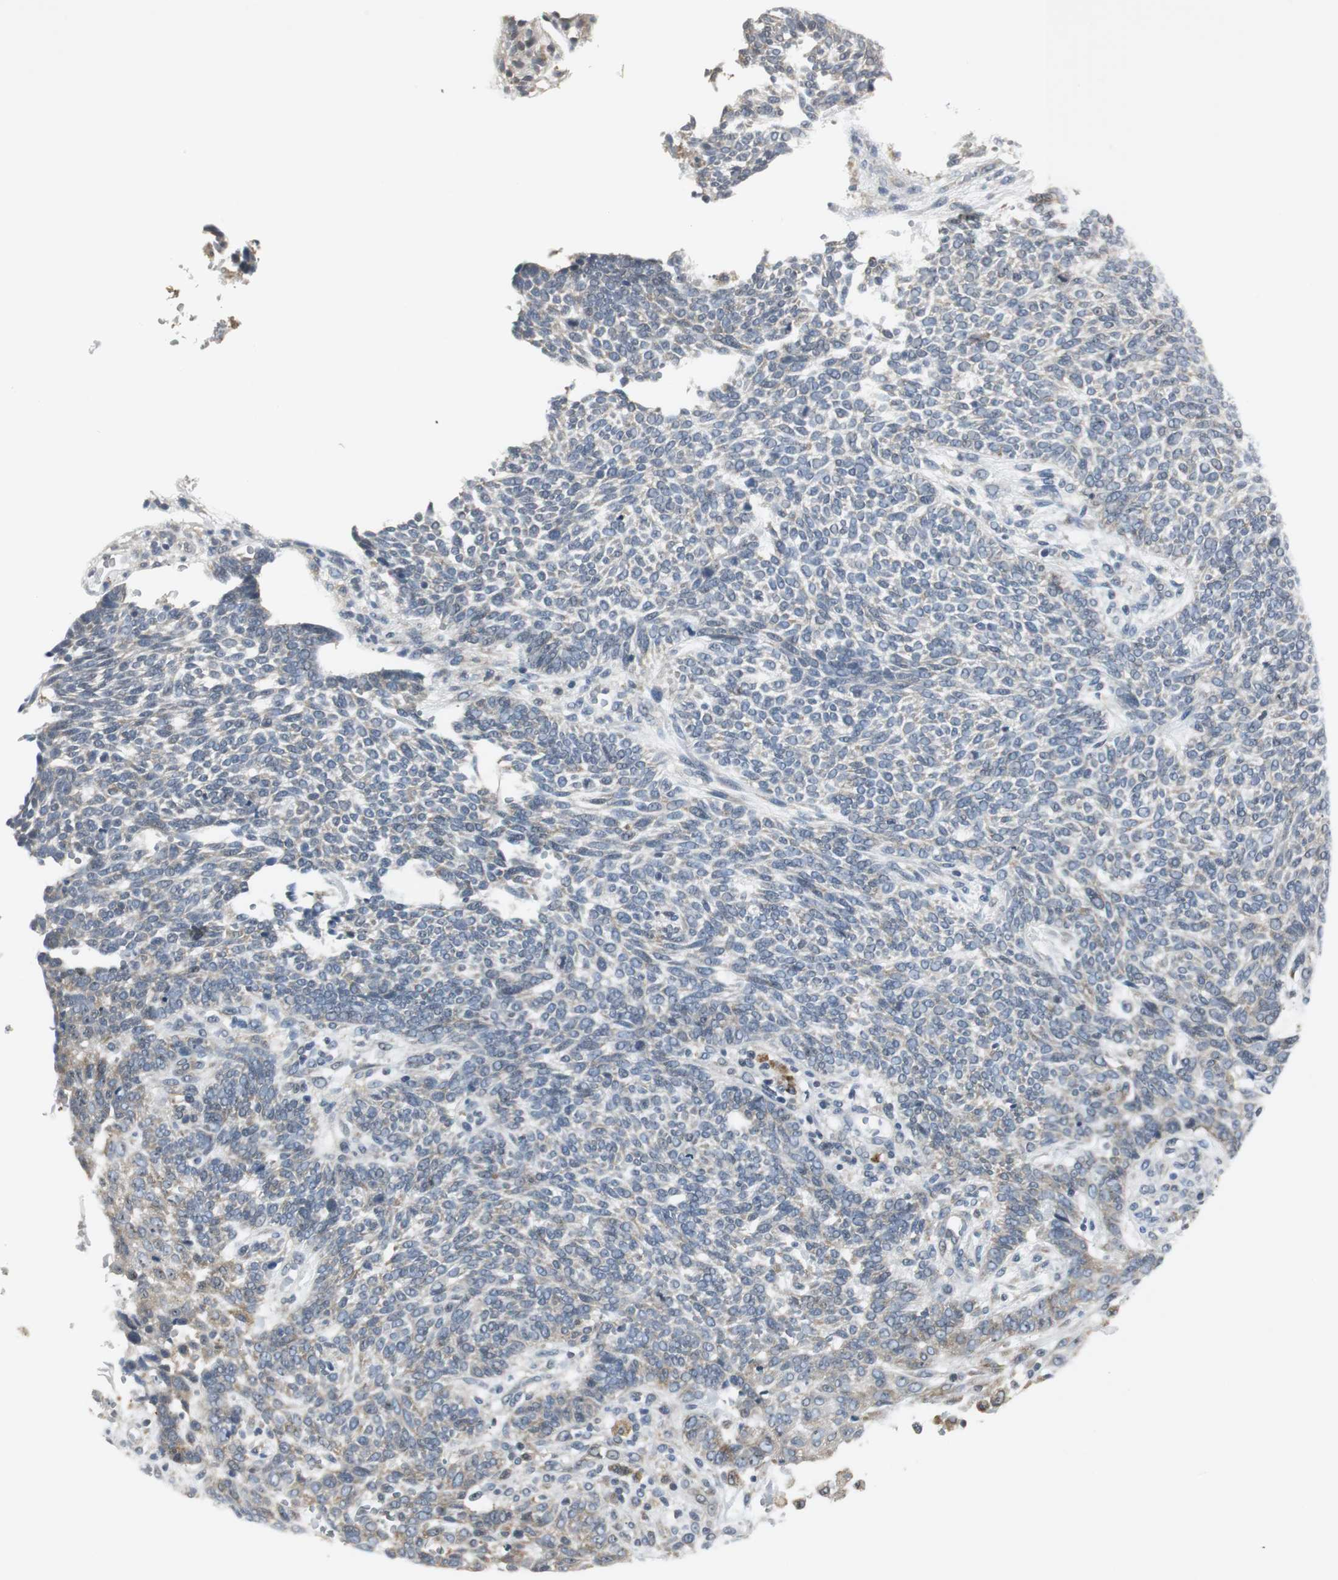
{"staining": {"intensity": "weak", "quantity": "25%-75%", "location": "cytoplasmic/membranous"}, "tissue": "skin cancer", "cell_type": "Tumor cells", "image_type": "cancer", "snomed": [{"axis": "morphology", "description": "Normal tissue, NOS"}, {"axis": "morphology", "description": "Basal cell carcinoma"}, {"axis": "topography", "description": "Skin"}], "caption": "Immunohistochemistry (IHC) image of neoplastic tissue: human skin cancer stained using IHC demonstrates low levels of weak protein expression localized specifically in the cytoplasmic/membranous of tumor cells, appearing as a cytoplasmic/membranous brown color.", "gene": "CCT5", "patient": {"sex": "male", "age": 87}}